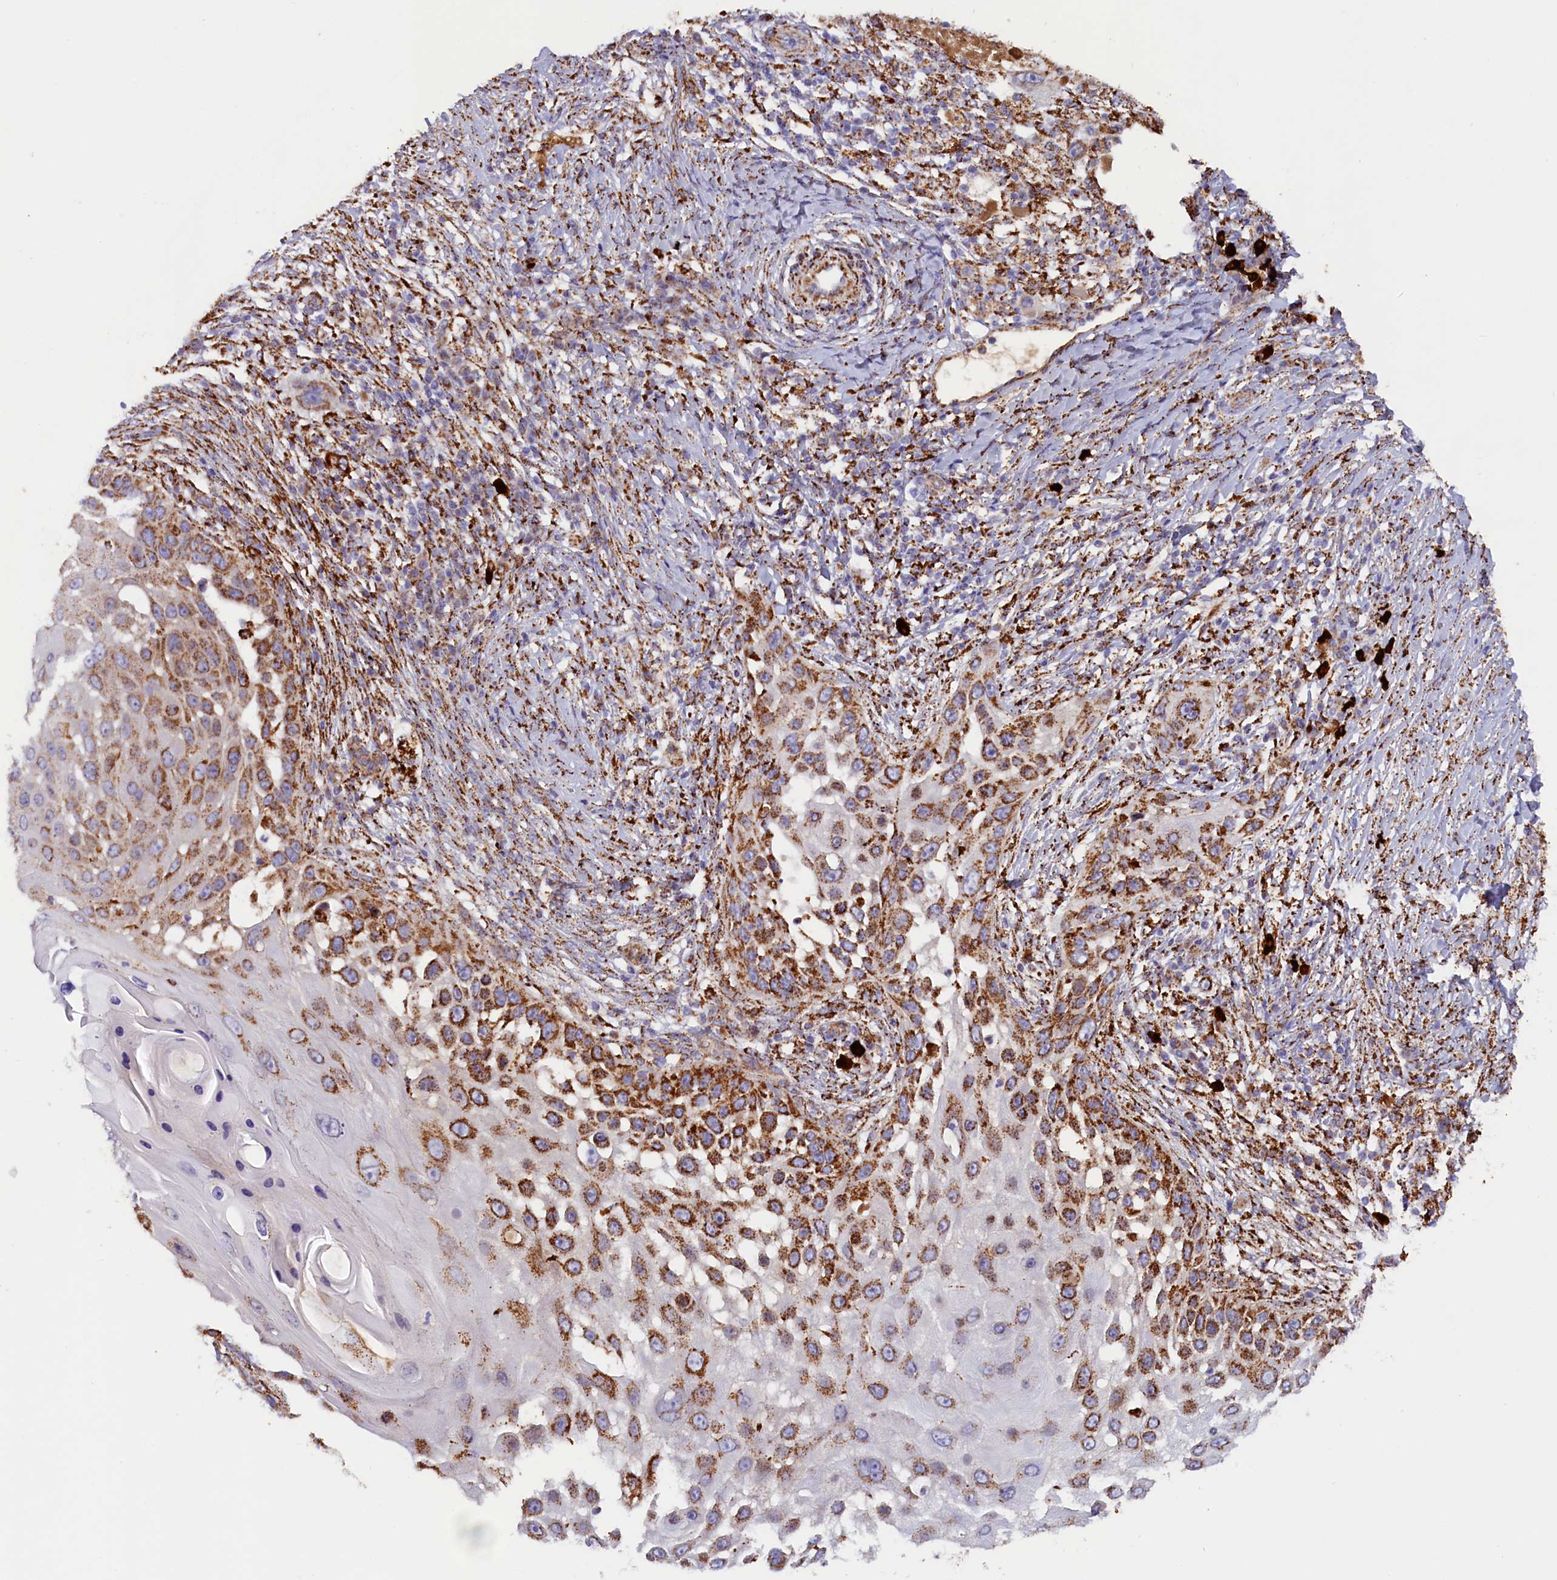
{"staining": {"intensity": "strong", "quantity": ">75%", "location": "cytoplasmic/membranous"}, "tissue": "skin cancer", "cell_type": "Tumor cells", "image_type": "cancer", "snomed": [{"axis": "morphology", "description": "Squamous cell carcinoma, NOS"}, {"axis": "topography", "description": "Skin"}], "caption": "Human skin cancer stained with a protein marker demonstrates strong staining in tumor cells.", "gene": "AKTIP", "patient": {"sex": "female", "age": 44}}